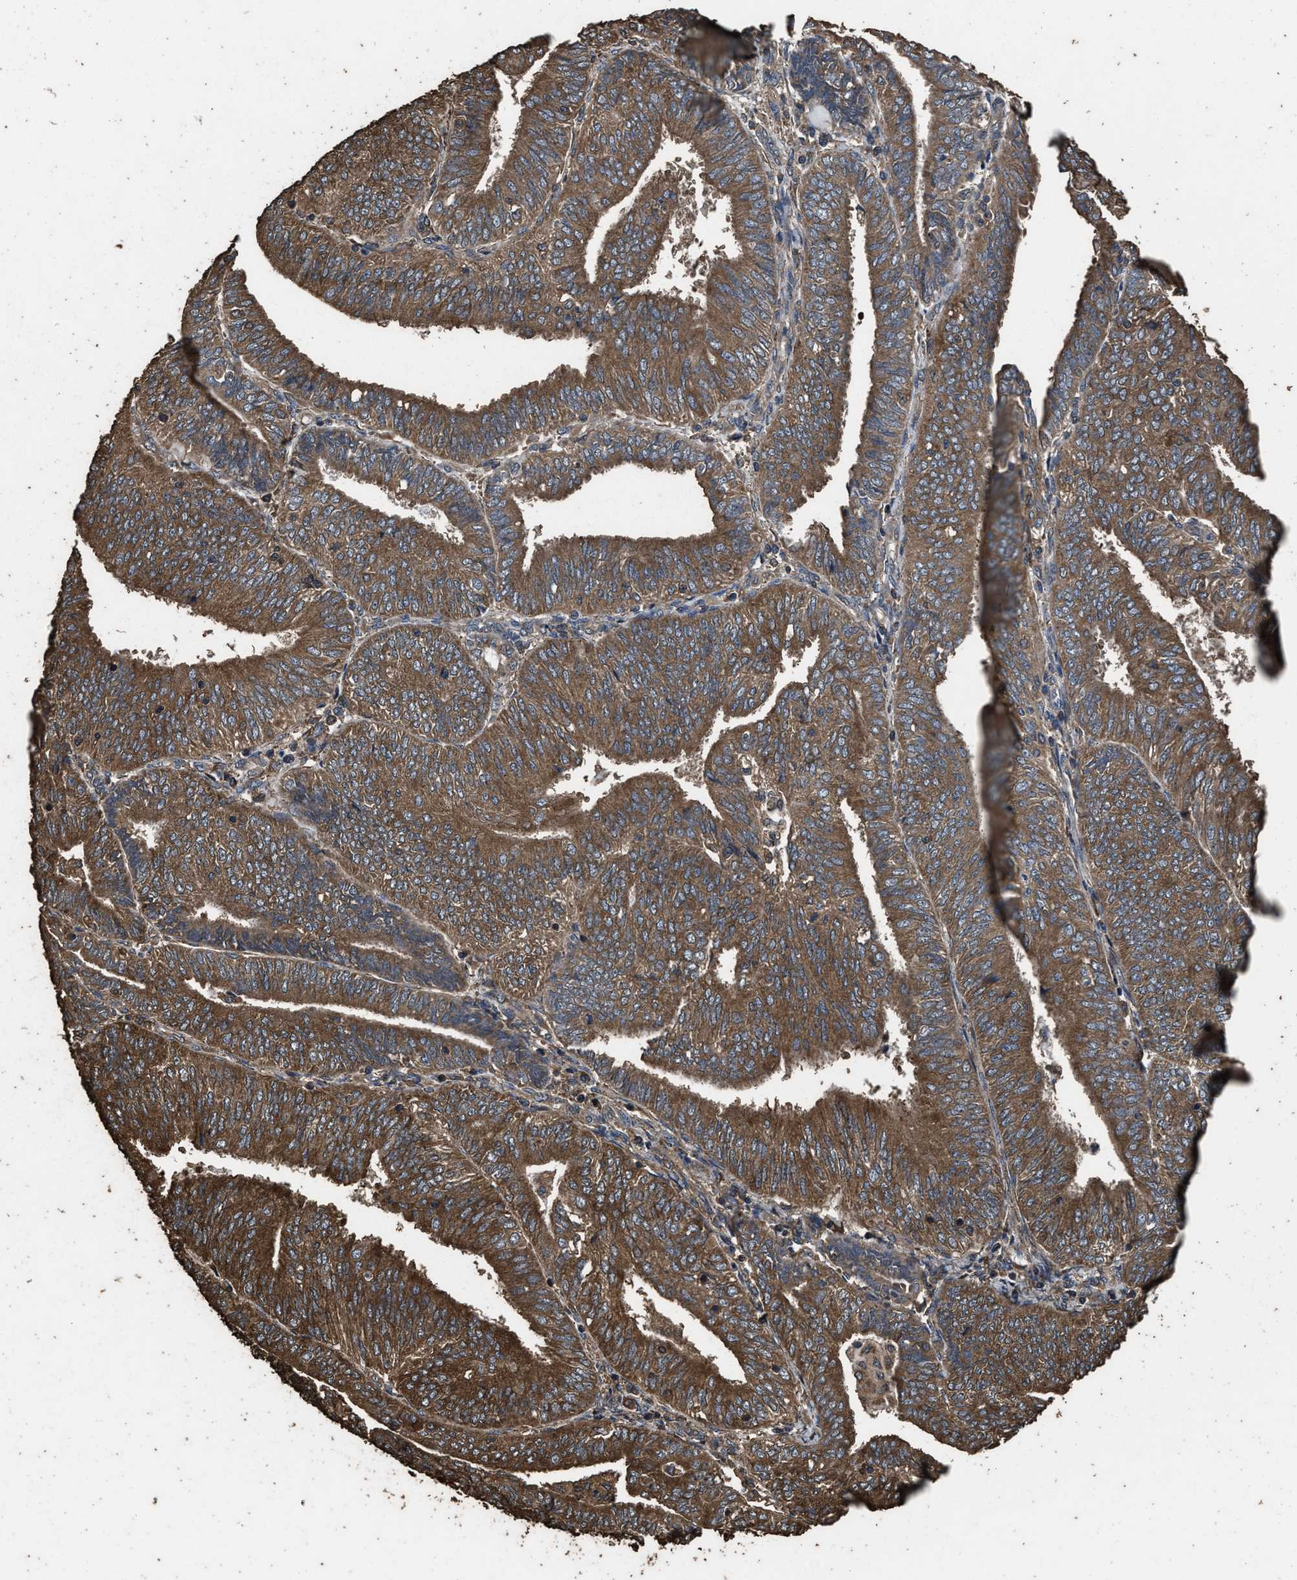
{"staining": {"intensity": "strong", "quantity": ">75%", "location": "cytoplasmic/membranous"}, "tissue": "endometrial cancer", "cell_type": "Tumor cells", "image_type": "cancer", "snomed": [{"axis": "morphology", "description": "Adenocarcinoma, NOS"}, {"axis": "topography", "description": "Endometrium"}], "caption": "A histopathology image of adenocarcinoma (endometrial) stained for a protein displays strong cytoplasmic/membranous brown staining in tumor cells. Nuclei are stained in blue.", "gene": "ZMYND19", "patient": {"sex": "female", "age": 58}}